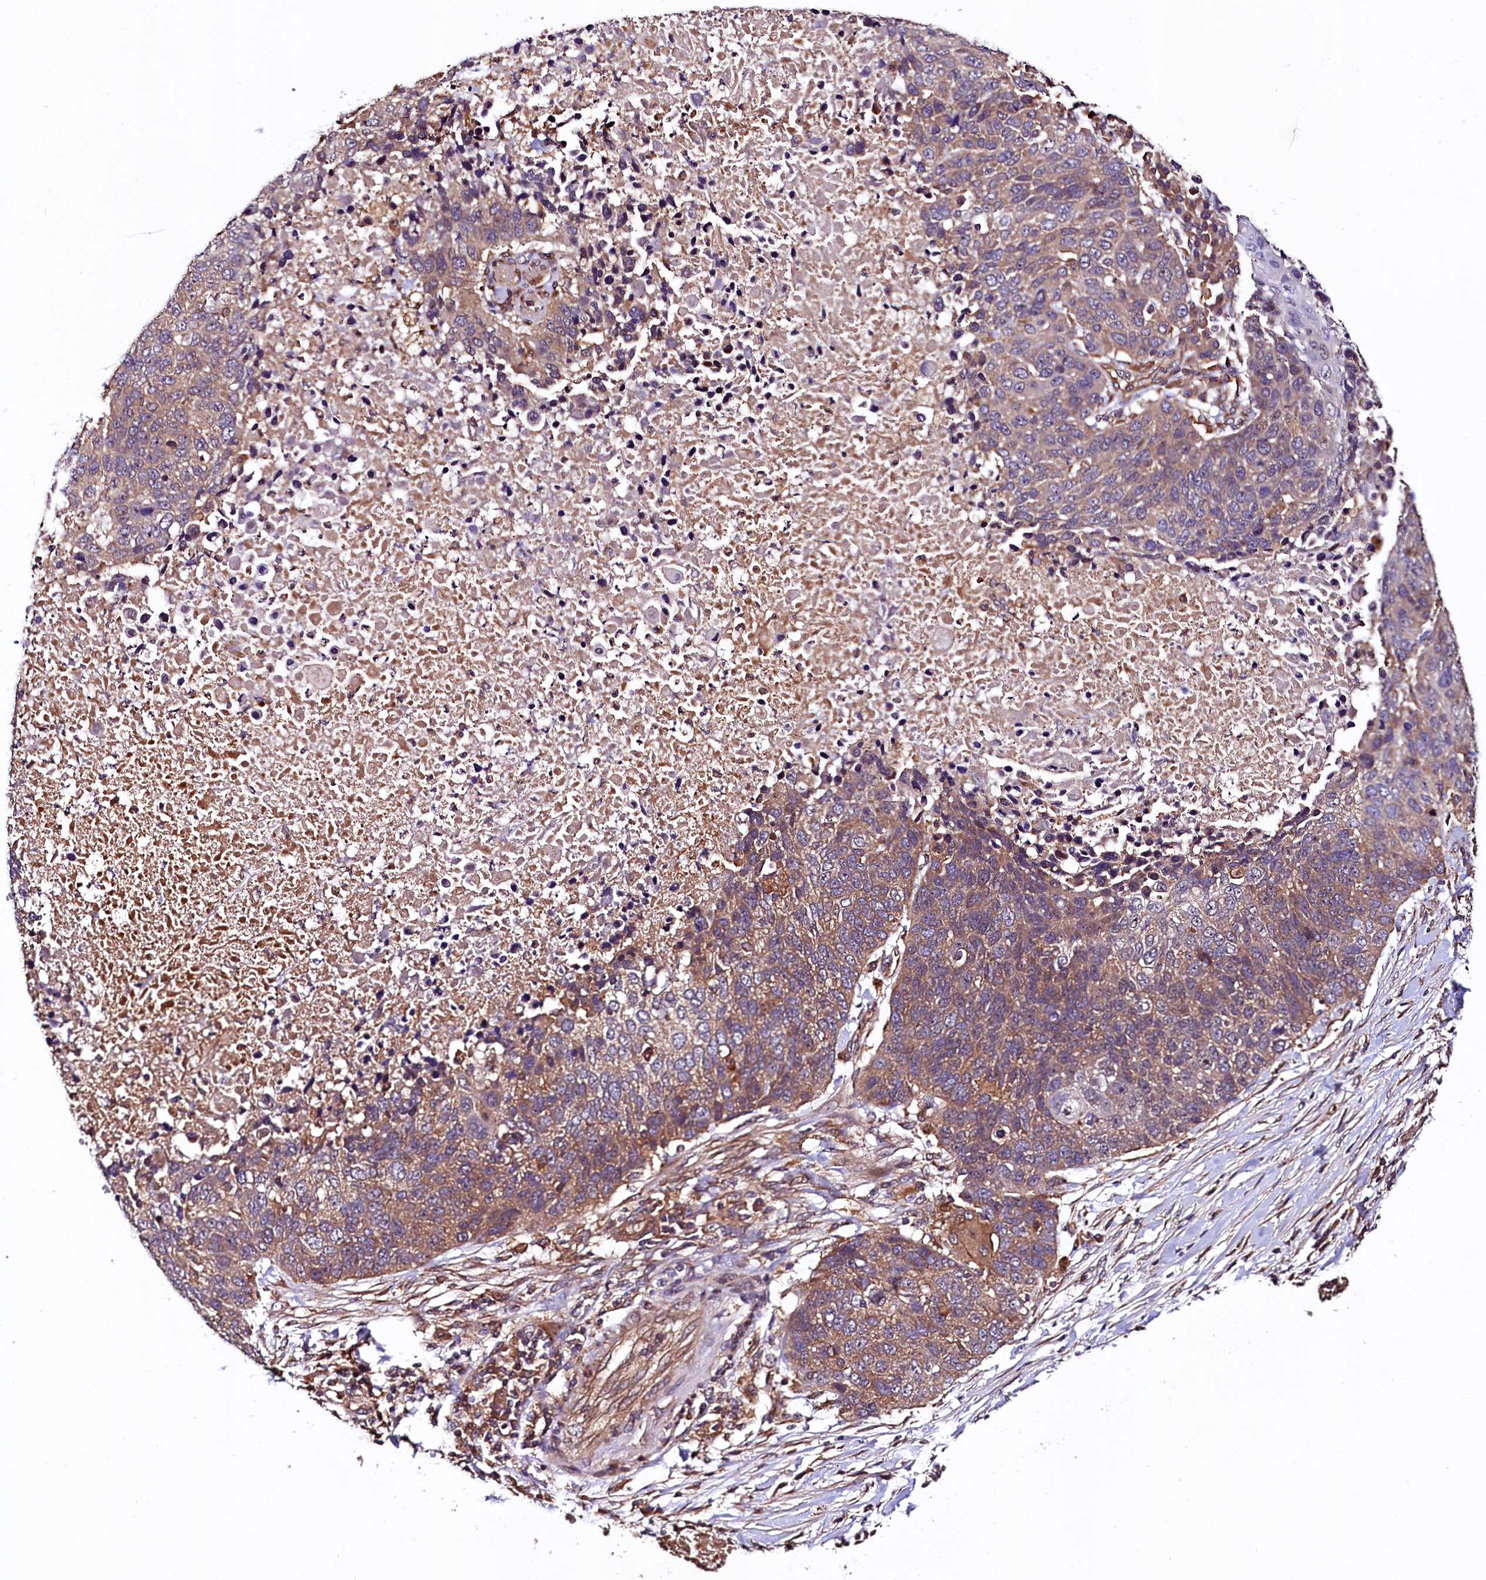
{"staining": {"intensity": "moderate", "quantity": "25%-75%", "location": "cytoplasmic/membranous"}, "tissue": "lung cancer", "cell_type": "Tumor cells", "image_type": "cancer", "snomed": [{"axis": "morphology", "description": "Normal tissue, NOS"}, {"axis": "morphology", "description": "Squamous cell carcinoma, NOS"}, {"axis": "topography", "description": "Lymph node"}, {"axis": "topography", "description": "Lung"}], "caption": "Immunohistochemical staining of human squamous cell carcinoma (lung) reveals medium levels of moderate cytoplasmic/membranous protein positivity in approximately 25%-75% of tumor cells.", "gene": "VPS35", "patient": {"sex": "male", "age": 66}}